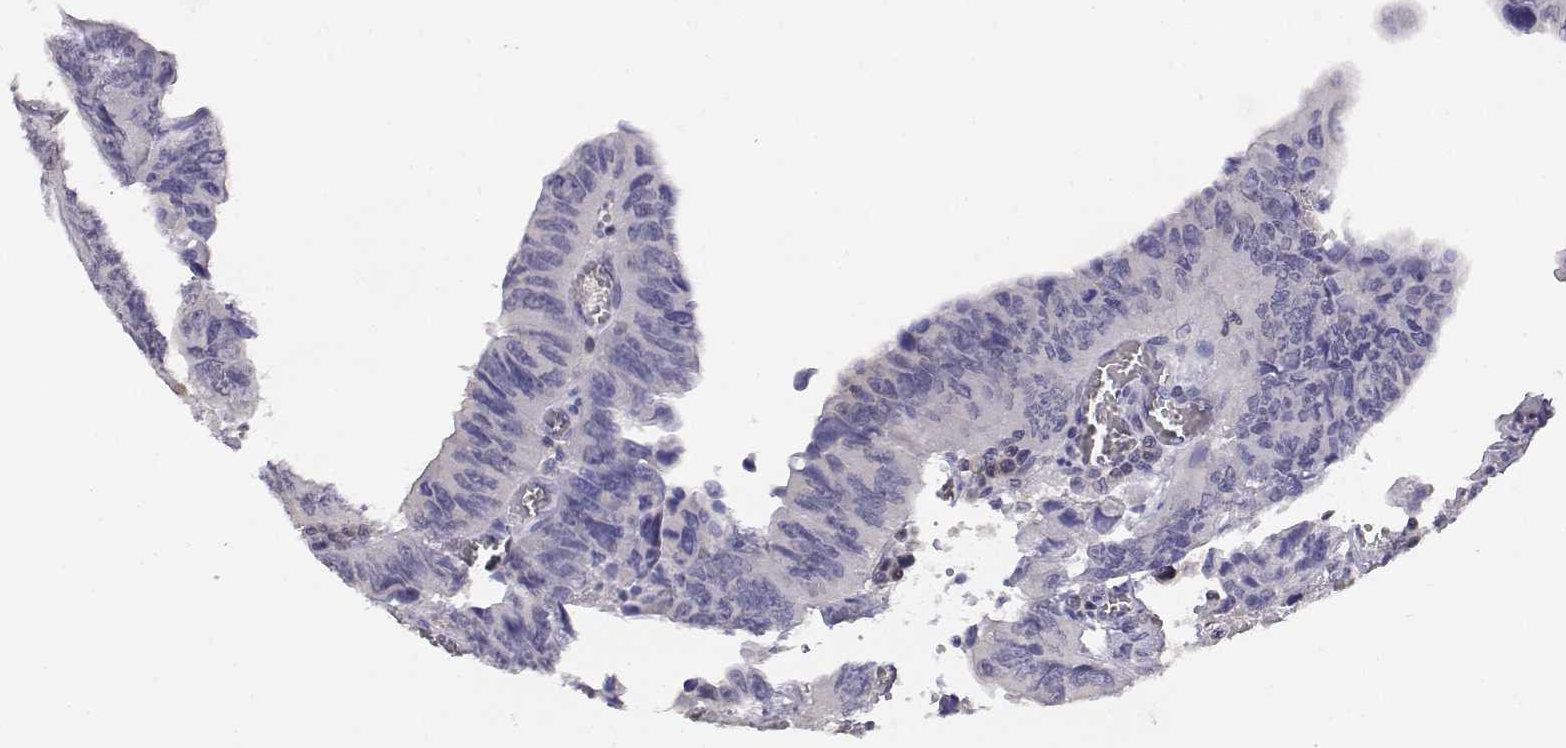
{"staining": {"intensity": "negative", "quantity": "none", "location": "none"}, "tissue": "colorectal cancer", "cell_type": "Tumor cells", "image_type": "cancer", "snomed": [{"axis": "morphology", "description": "Adenocarcinoma, NOS"}, {"axis": "topography", "description": "Colon"}], "caption": "The image displays no staining of tumor cells in adenocarcinoma (colorectal).", "gene": "ADA", "patient": {"sex": "female", "age": 84}}